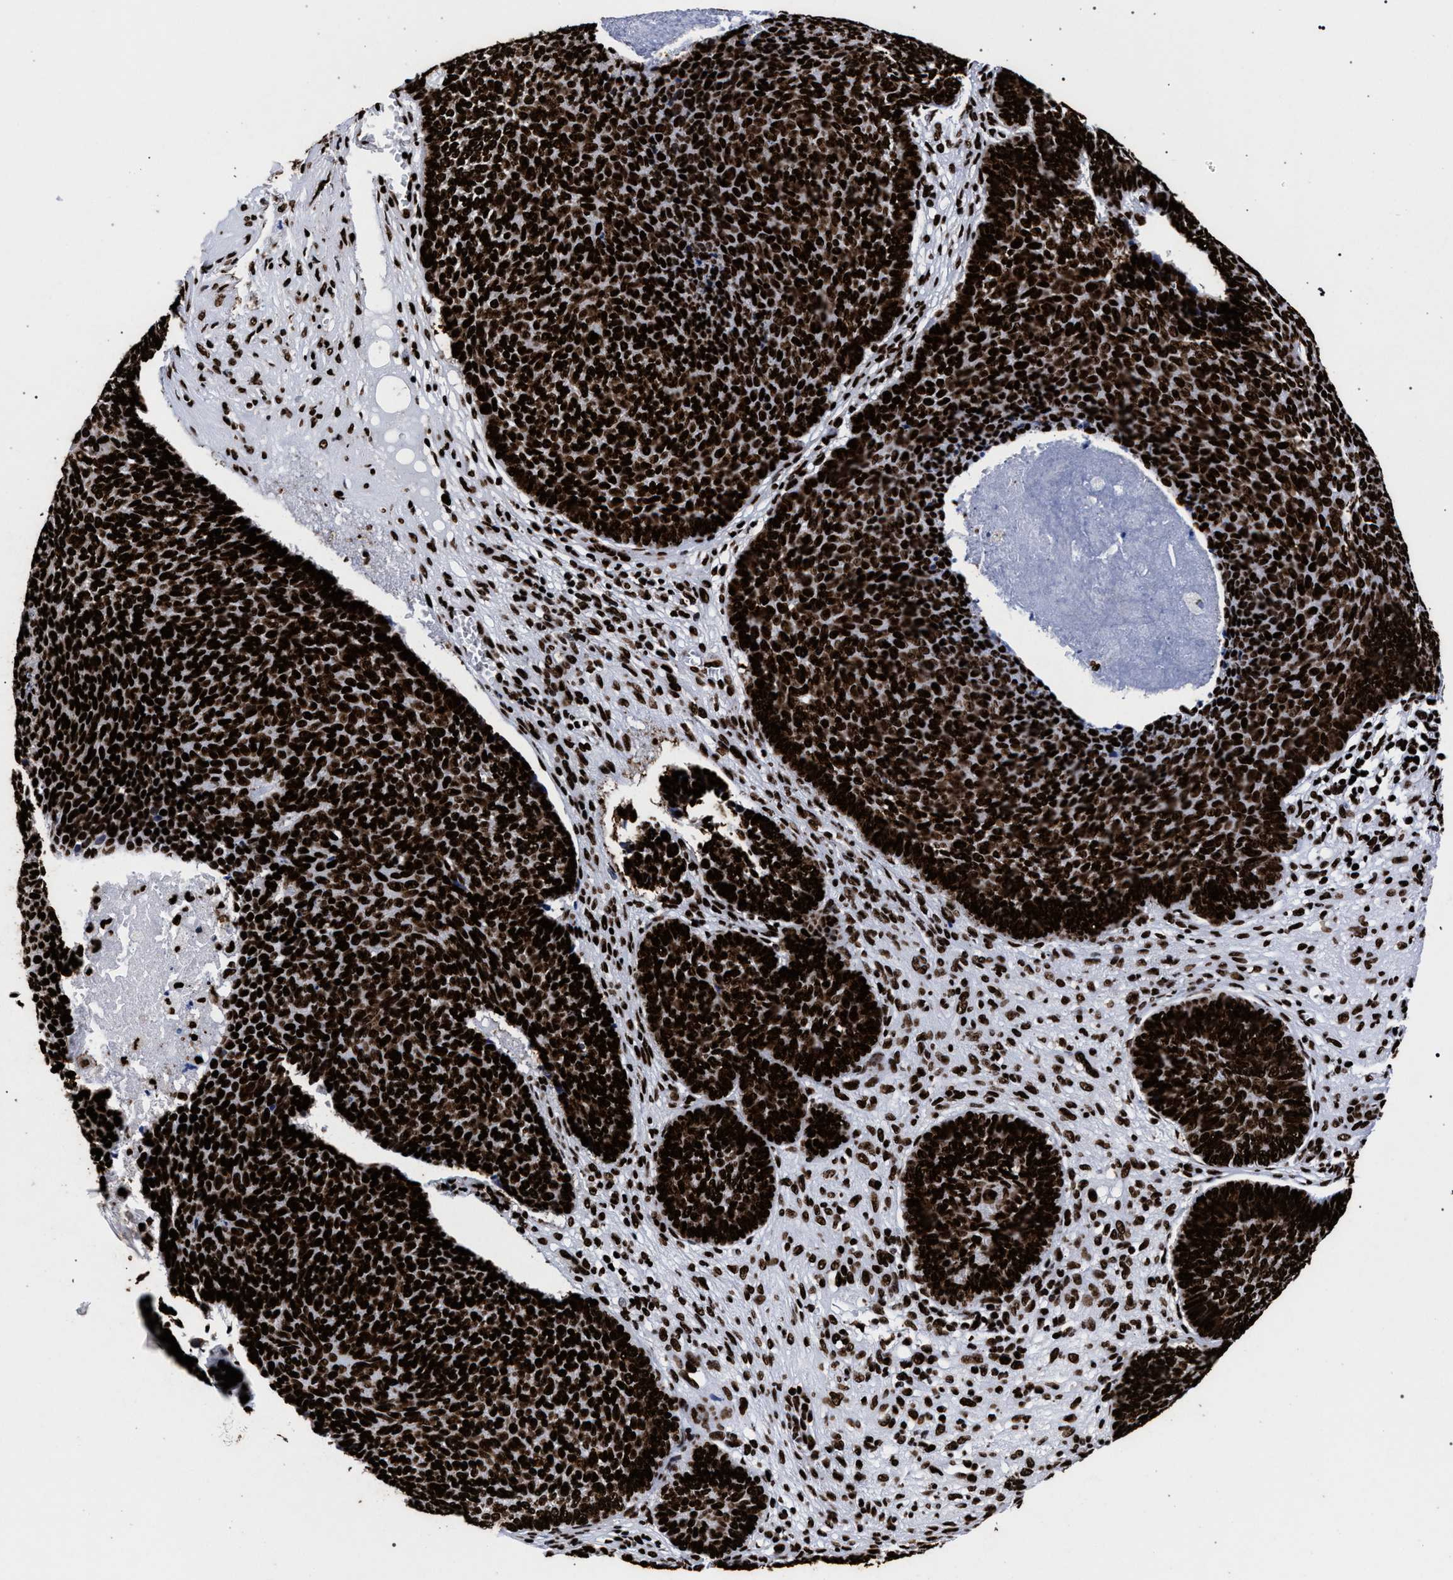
{"staining": {"intensity": "strong", "quantity": ">75%", "location": "nuclear"}, "tissue": "skin cancer", "cell_type": "Tumor cells", "image_type": "cancer", "snomed": [{"axis": "morphology", "description": "Basal cell carcinoma"}, {"axis": "topography", "description": "Skin"}], "caption": "IHC (DAB) staining of skin basal cell carcinoma exhibits strong nuclear protein staining in approximately >75% of tumor cells. The protein of interest is stained brown, and the nuclei are stained in blue (DAB IHC with brightfield microscopy, high magnification).", "gene": "HNRNPA1", "patient": {"sex": "male", "age": 84}}